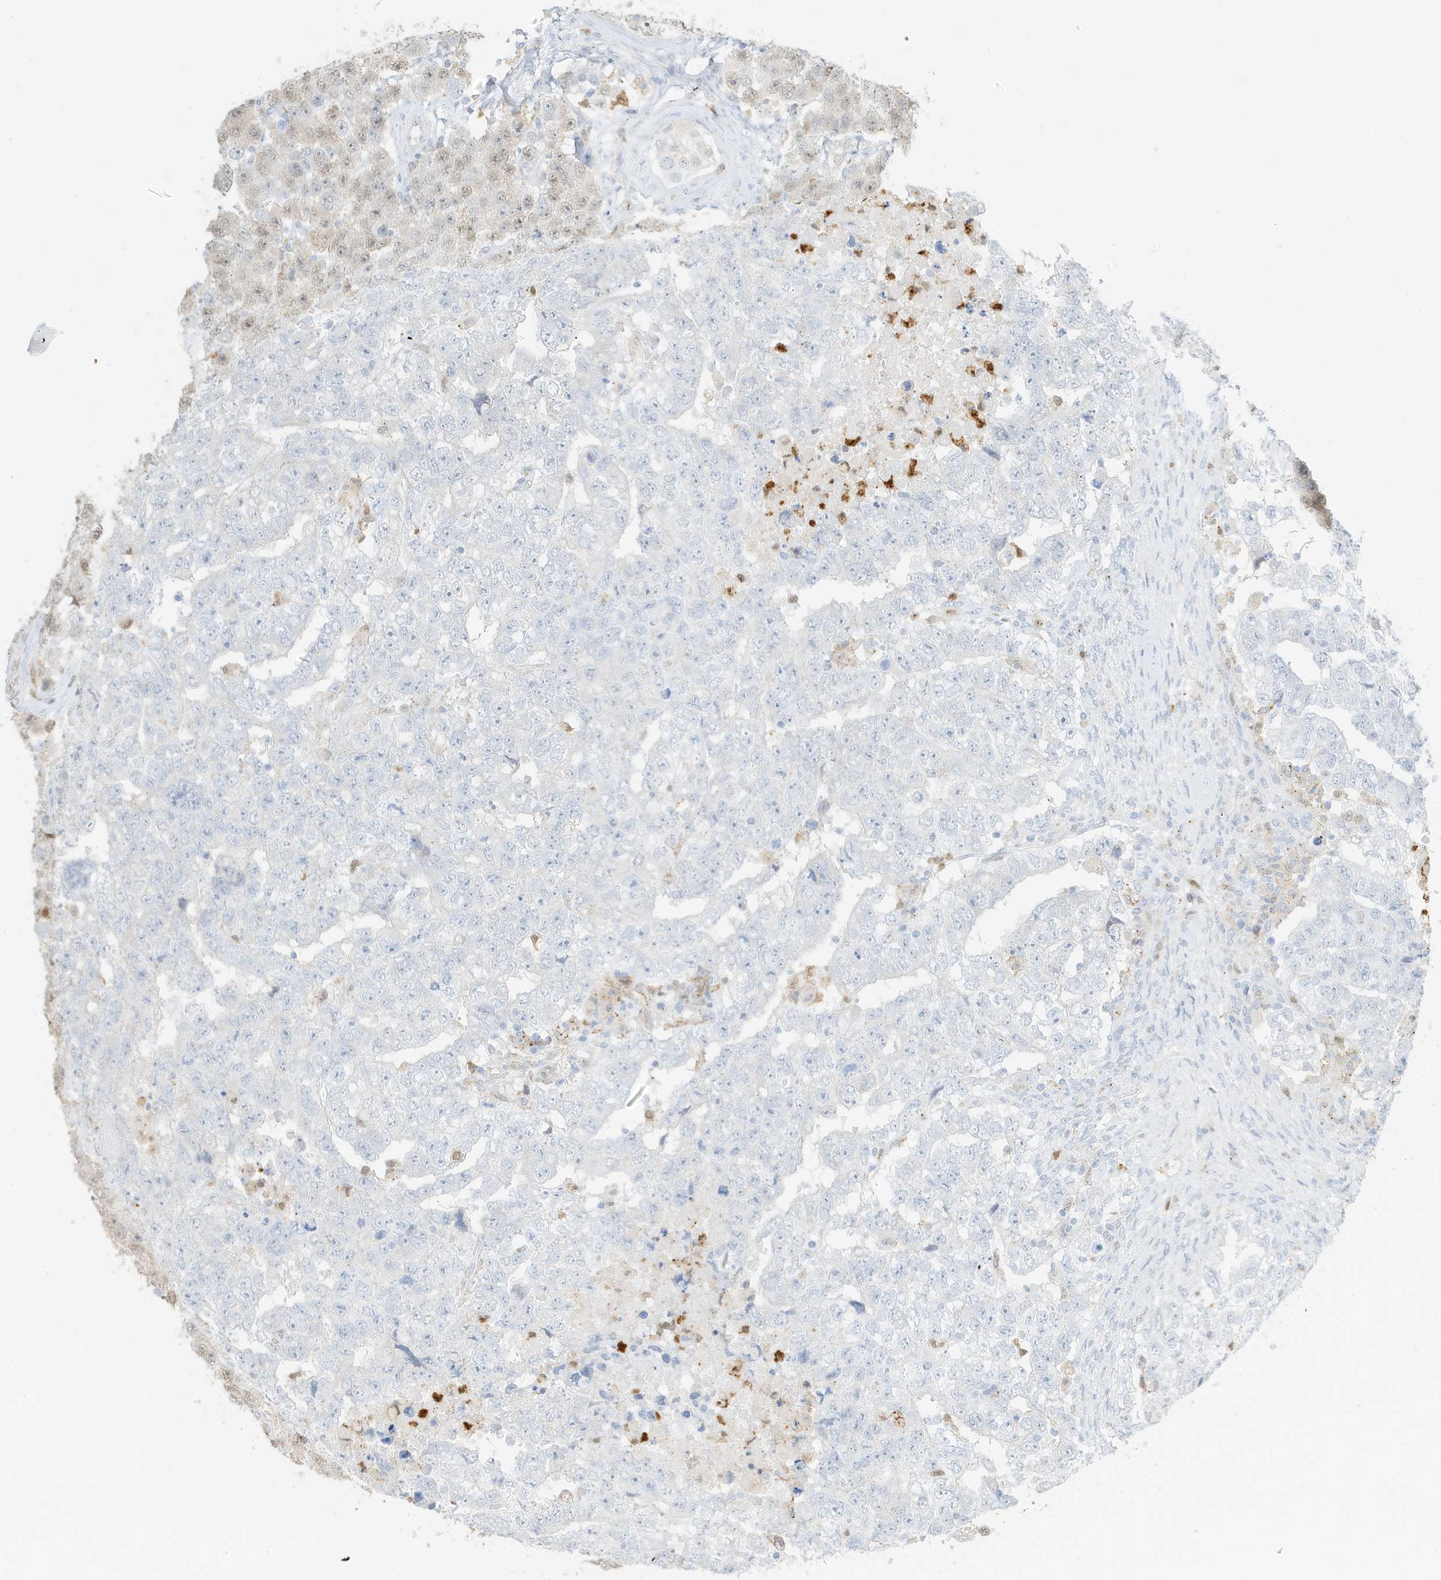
{"staining": {"intensity": "negative", "quantity": "none", "location": "none"}, "tissue": "testis cancer", "cell_type": "Tumor cells", "image_type": "cancer", "snomed": [{"axis": "morphology", "description": "Carcinoma, Embryonal, NOS"}, {"axis": "topography", "description": "Testis"}], "caption": "A high-resolution micrograph shows immunohistochemistry (IHC) staining of testis embryonal carcinoma, which shows no significant staining in tumor cells.", "gene": "GCA", "patient": {"sex": "male", "age": 36}}